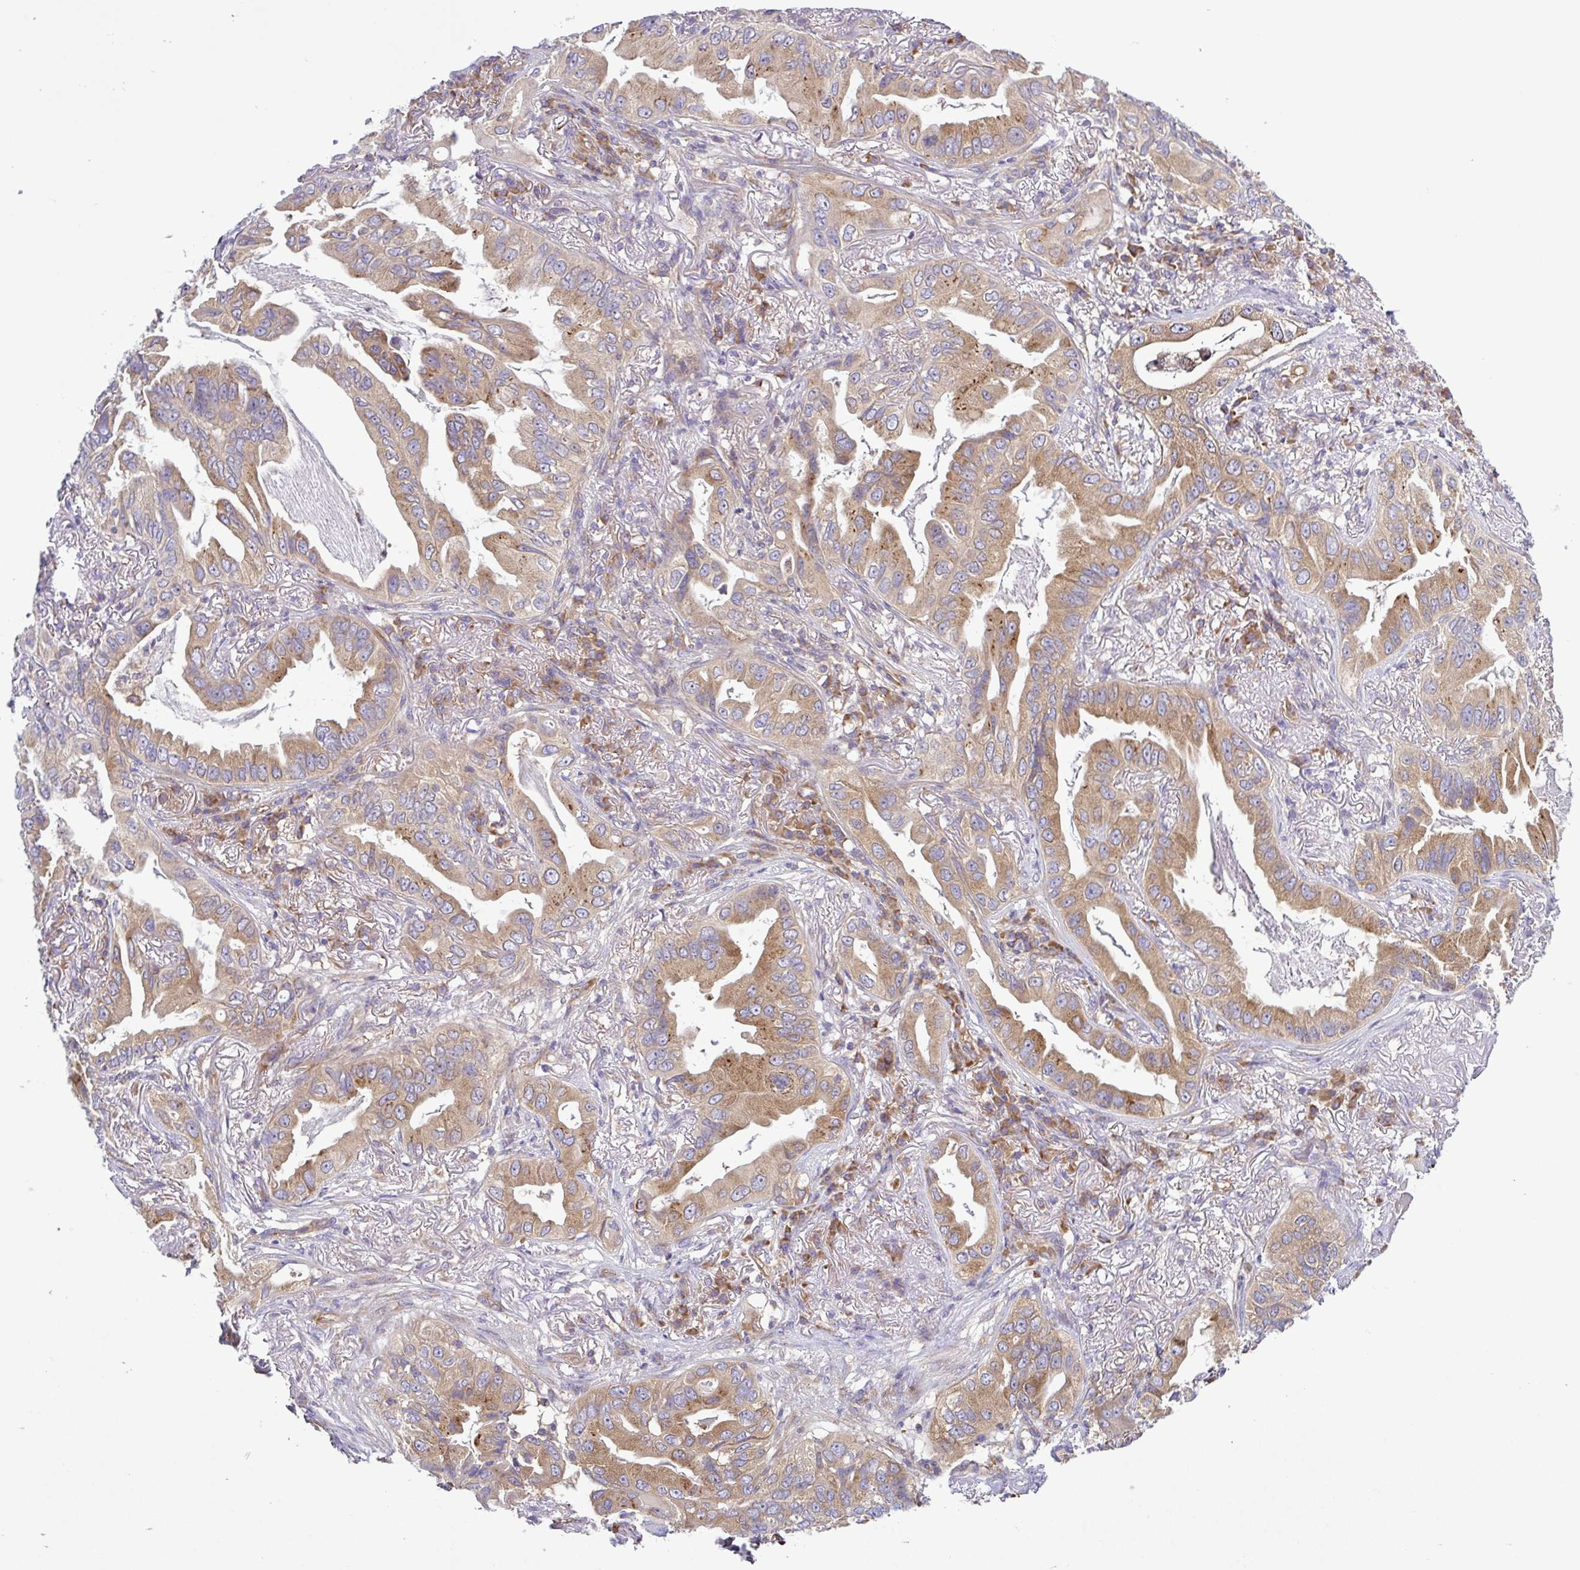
{"staining": {"intensity": "moderate", "quantity": ">75%", "location": "cytoplasmic/membranous"}, "tissue": "lung cancer", "cell_type": "Tumor cells", "image_type": "cancer", "snomed": [{"axis": "morphology", "description": "Adenocarcinoma, NOS"}, {"axis": "topography", "description": "Lung"}], "caption": "Approximately >75% of tumor cells in human adenocarcinoma (lung) demonstrate moderate cytoplasmic/membranous protein expression as visualized by brown immunohistochemical staining.", "gene": "LARS1", "patient": {"sex": "female", "age": 69}}